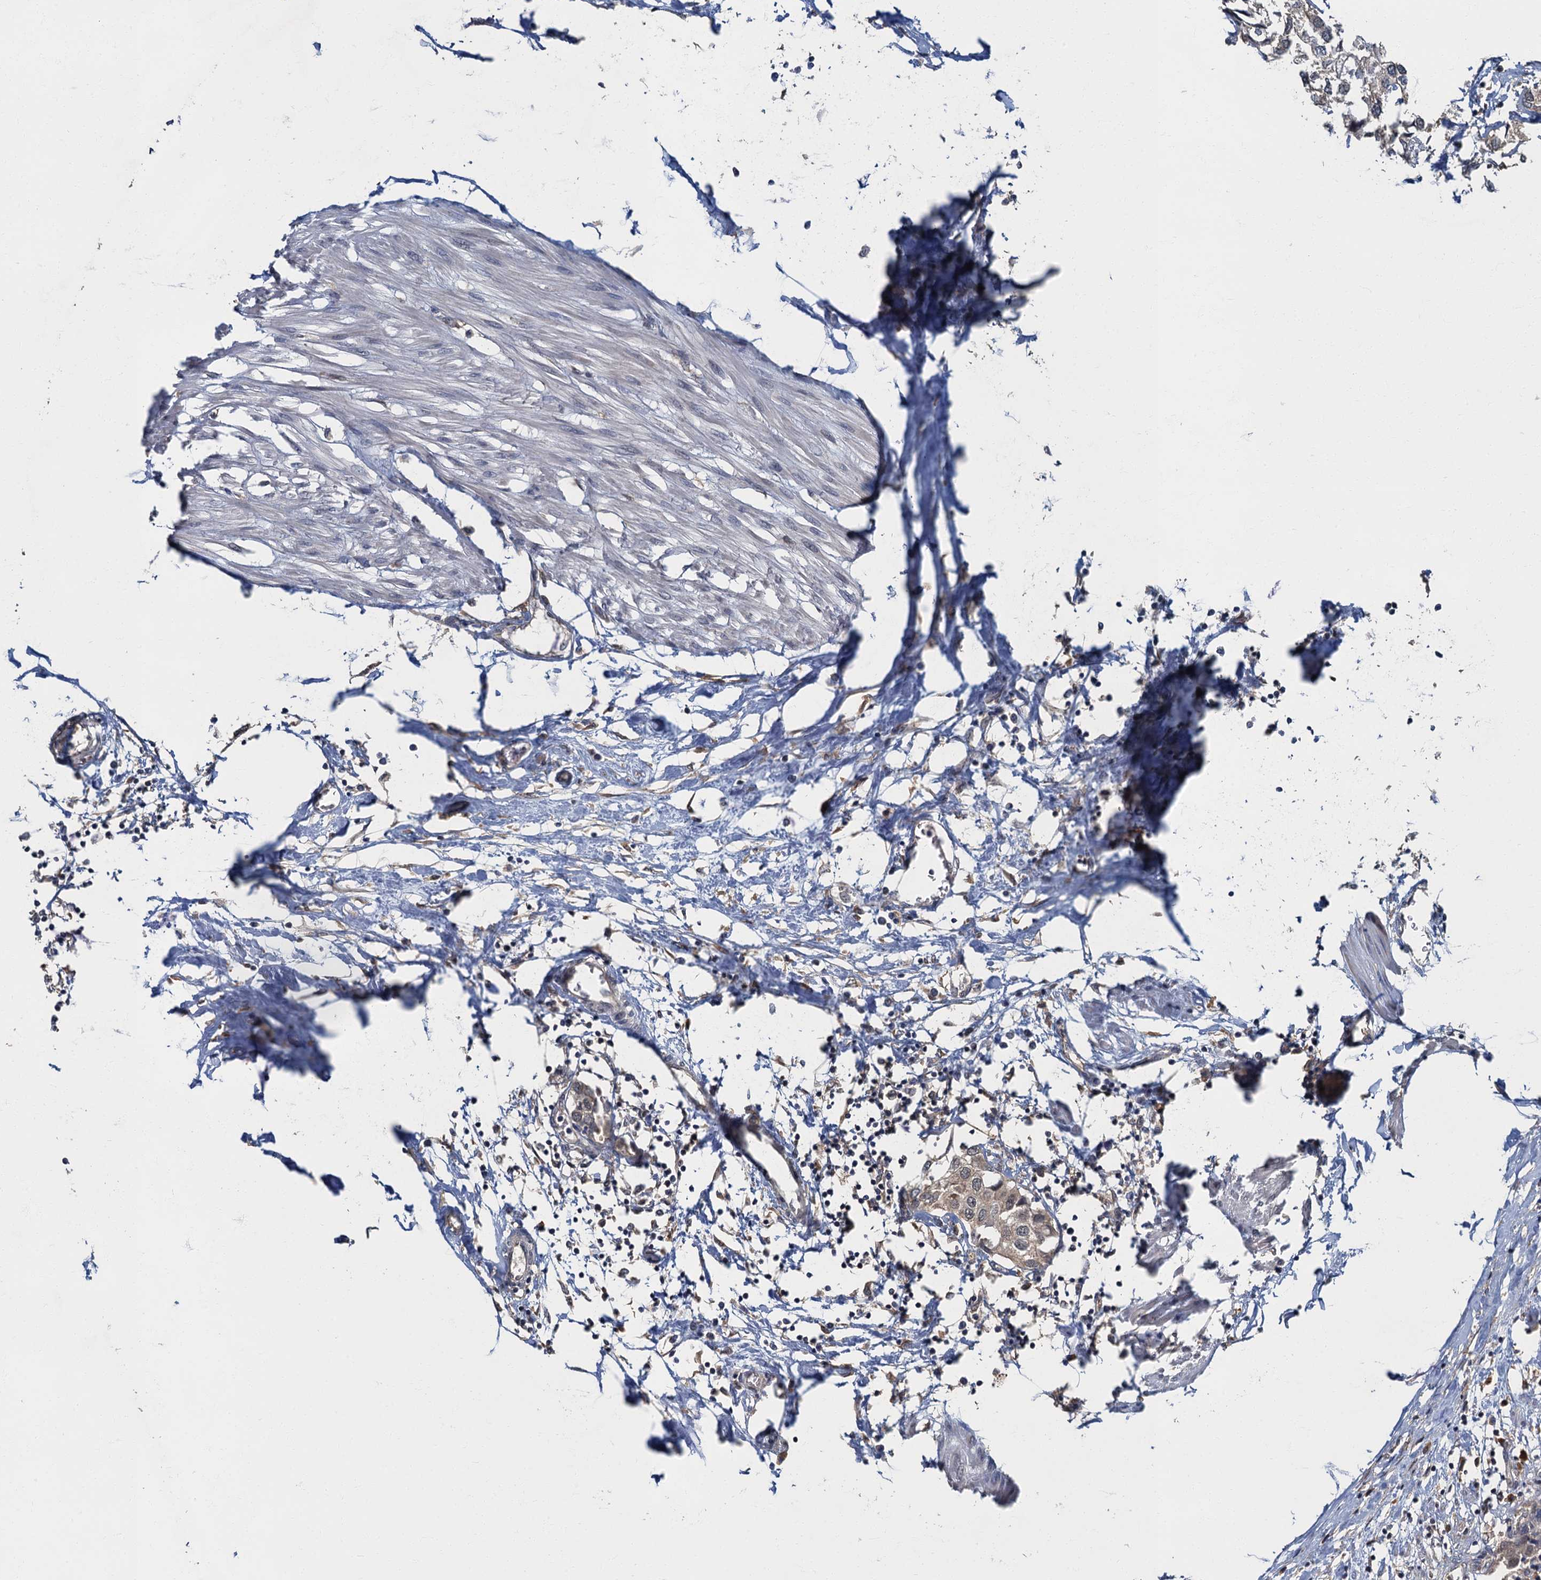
{"staining": {"intensity": "weak", "quantity": "<25%", "location": "cytoplasmic/membranous"}, "tissue": "urothelial cancer", "cell_type": "Tumor cells", "image_type": "cancer", "snomed": [{"axis": "morphology", "description": "Urothelial carcinoma, High grade"}, {"axis": "topography", "description": "Urinary bladder"}], "caption": "This image is of urothelial cancer stained with IHC to label a protein in brown with the nuclei are counter-stained blue. There is no expression in tumor cells. (DAB IHC with hematoxylin counter stain).", "gene": "TBCK", "patient": {"sex": "male", "age": 64}}